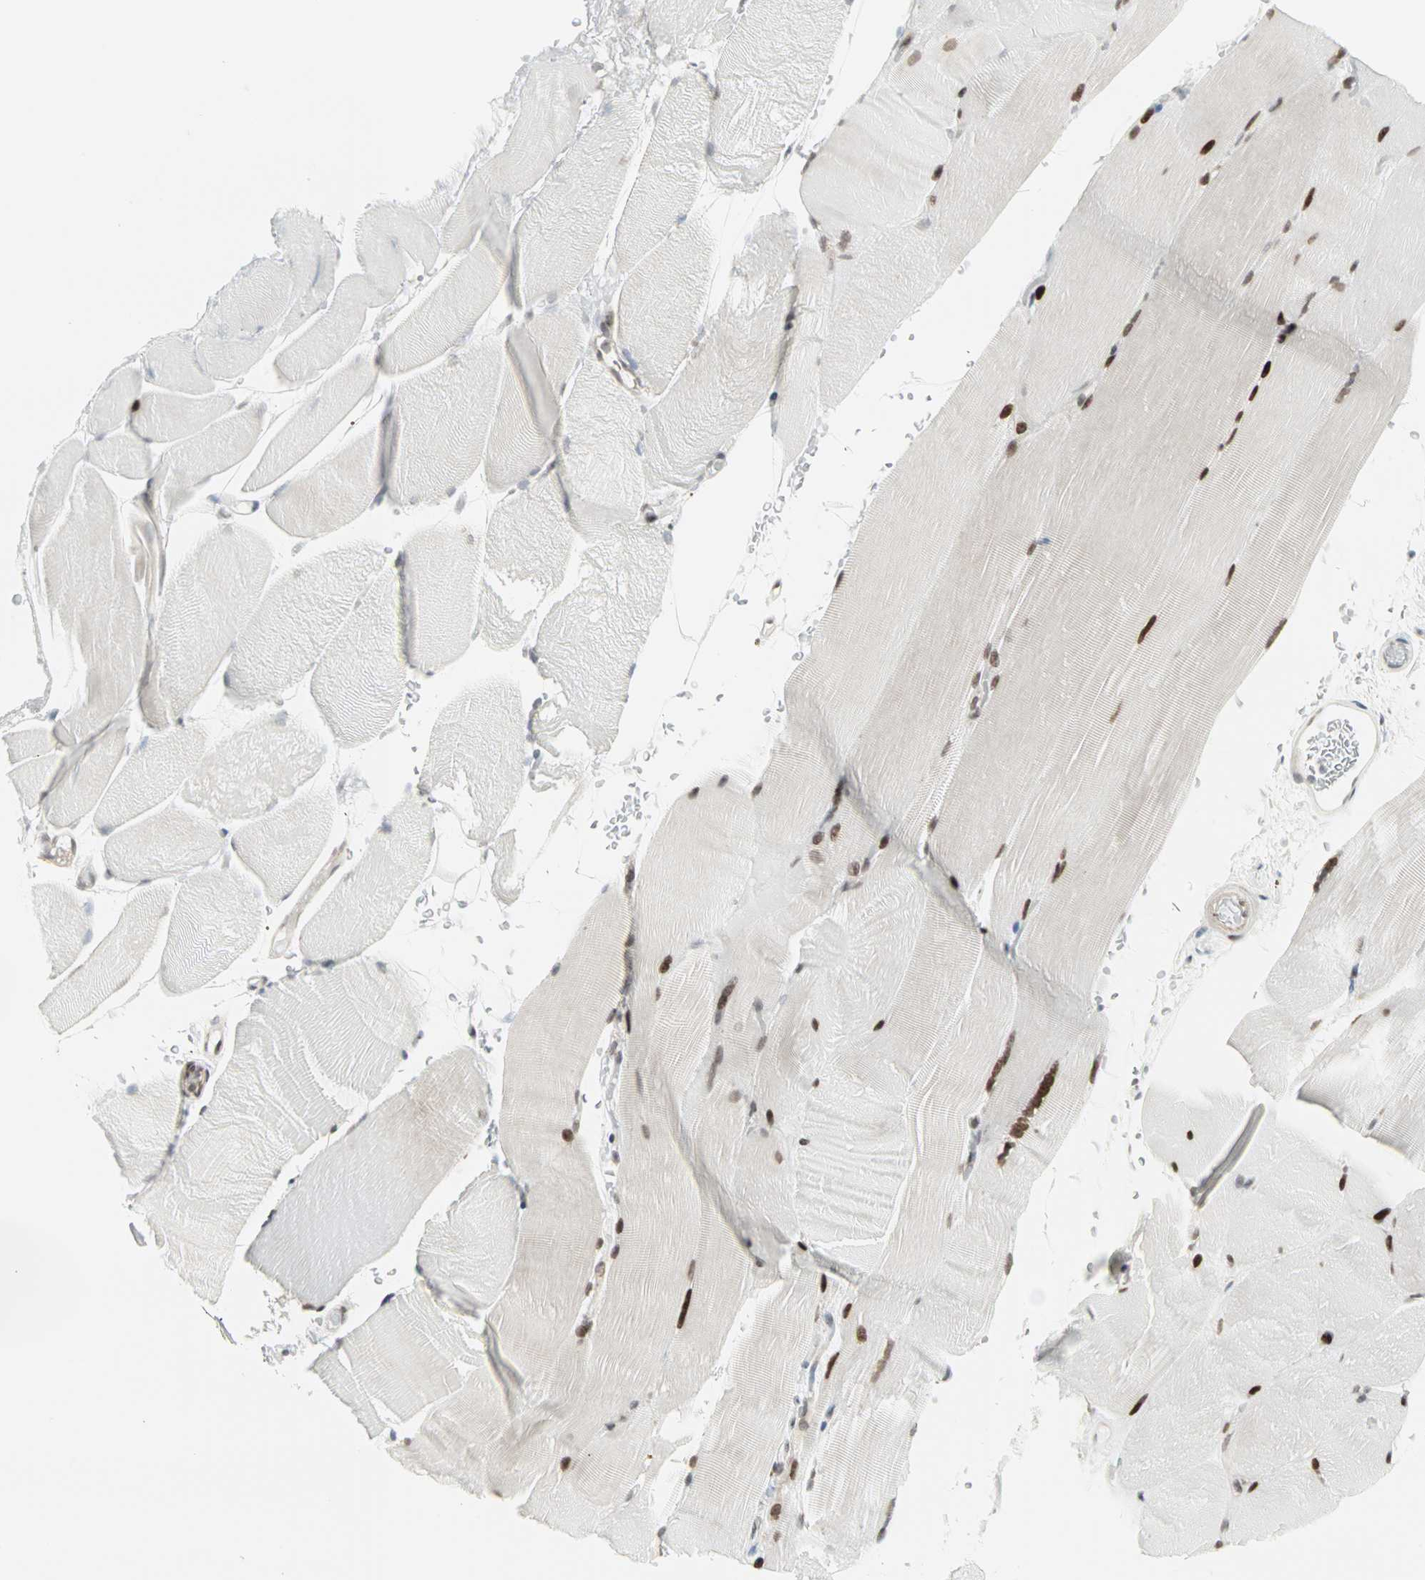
{"staining": {"intensity": "moderate", "quantity": "<25%", "location": "nuclear"}, "tissue": "skeletal muscle", "cell_type": "Myocytes", "image_type": "normal", "snomed": [{"axis": "morphology", "description": "Normal tissue, NOS"}, {"axis": "topography", "description": "Skeletal muscle"}], "caption": "Protein expression by IHC displays moderate nuclear staining in approximately <25% of myocytes in benign skeletal muscle. The protein is shown in brown color, while the nuclei are stained blue.", "gene": "CBLC", "patient": {"sex": "female", "age": 37}}